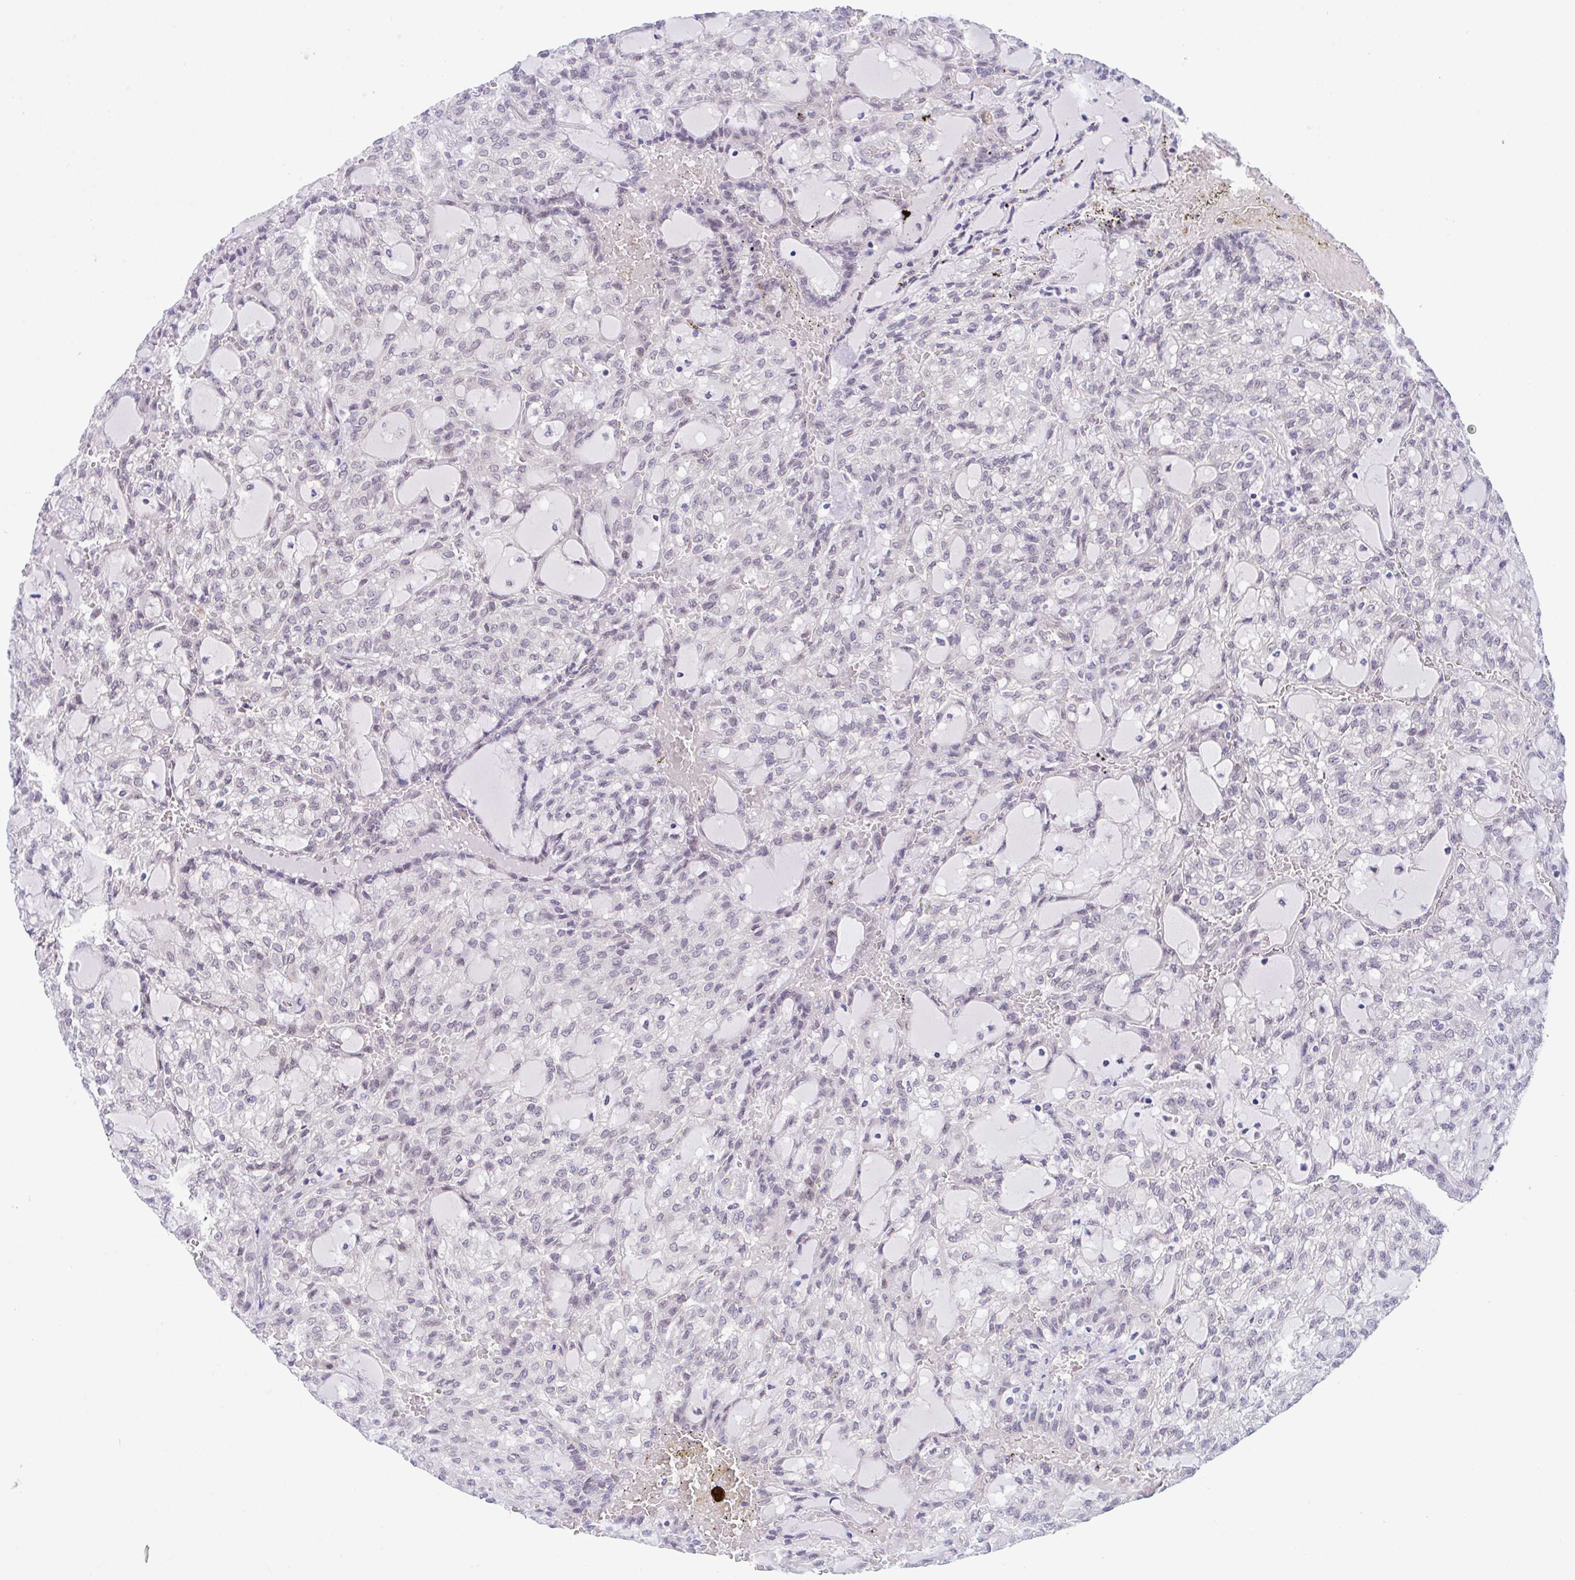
{"staining": {"intensity": "negative", "quantity": "none", "location": "none"}, "tissue": "renal cancer", "cell_type": "Tumor cells", "image_type": "cancer", "snomed": [{"axis": "morphology", "description": "Adenocarcinoma, NOS"}, {"axis": "topography", "description": "Kidney"}], "caption": "Photomicrograph shows no significant protein positivity in tumor cells of renal cancer.", "gene": "ZBED3", "patient": {"sex": "male", "age": 63}}